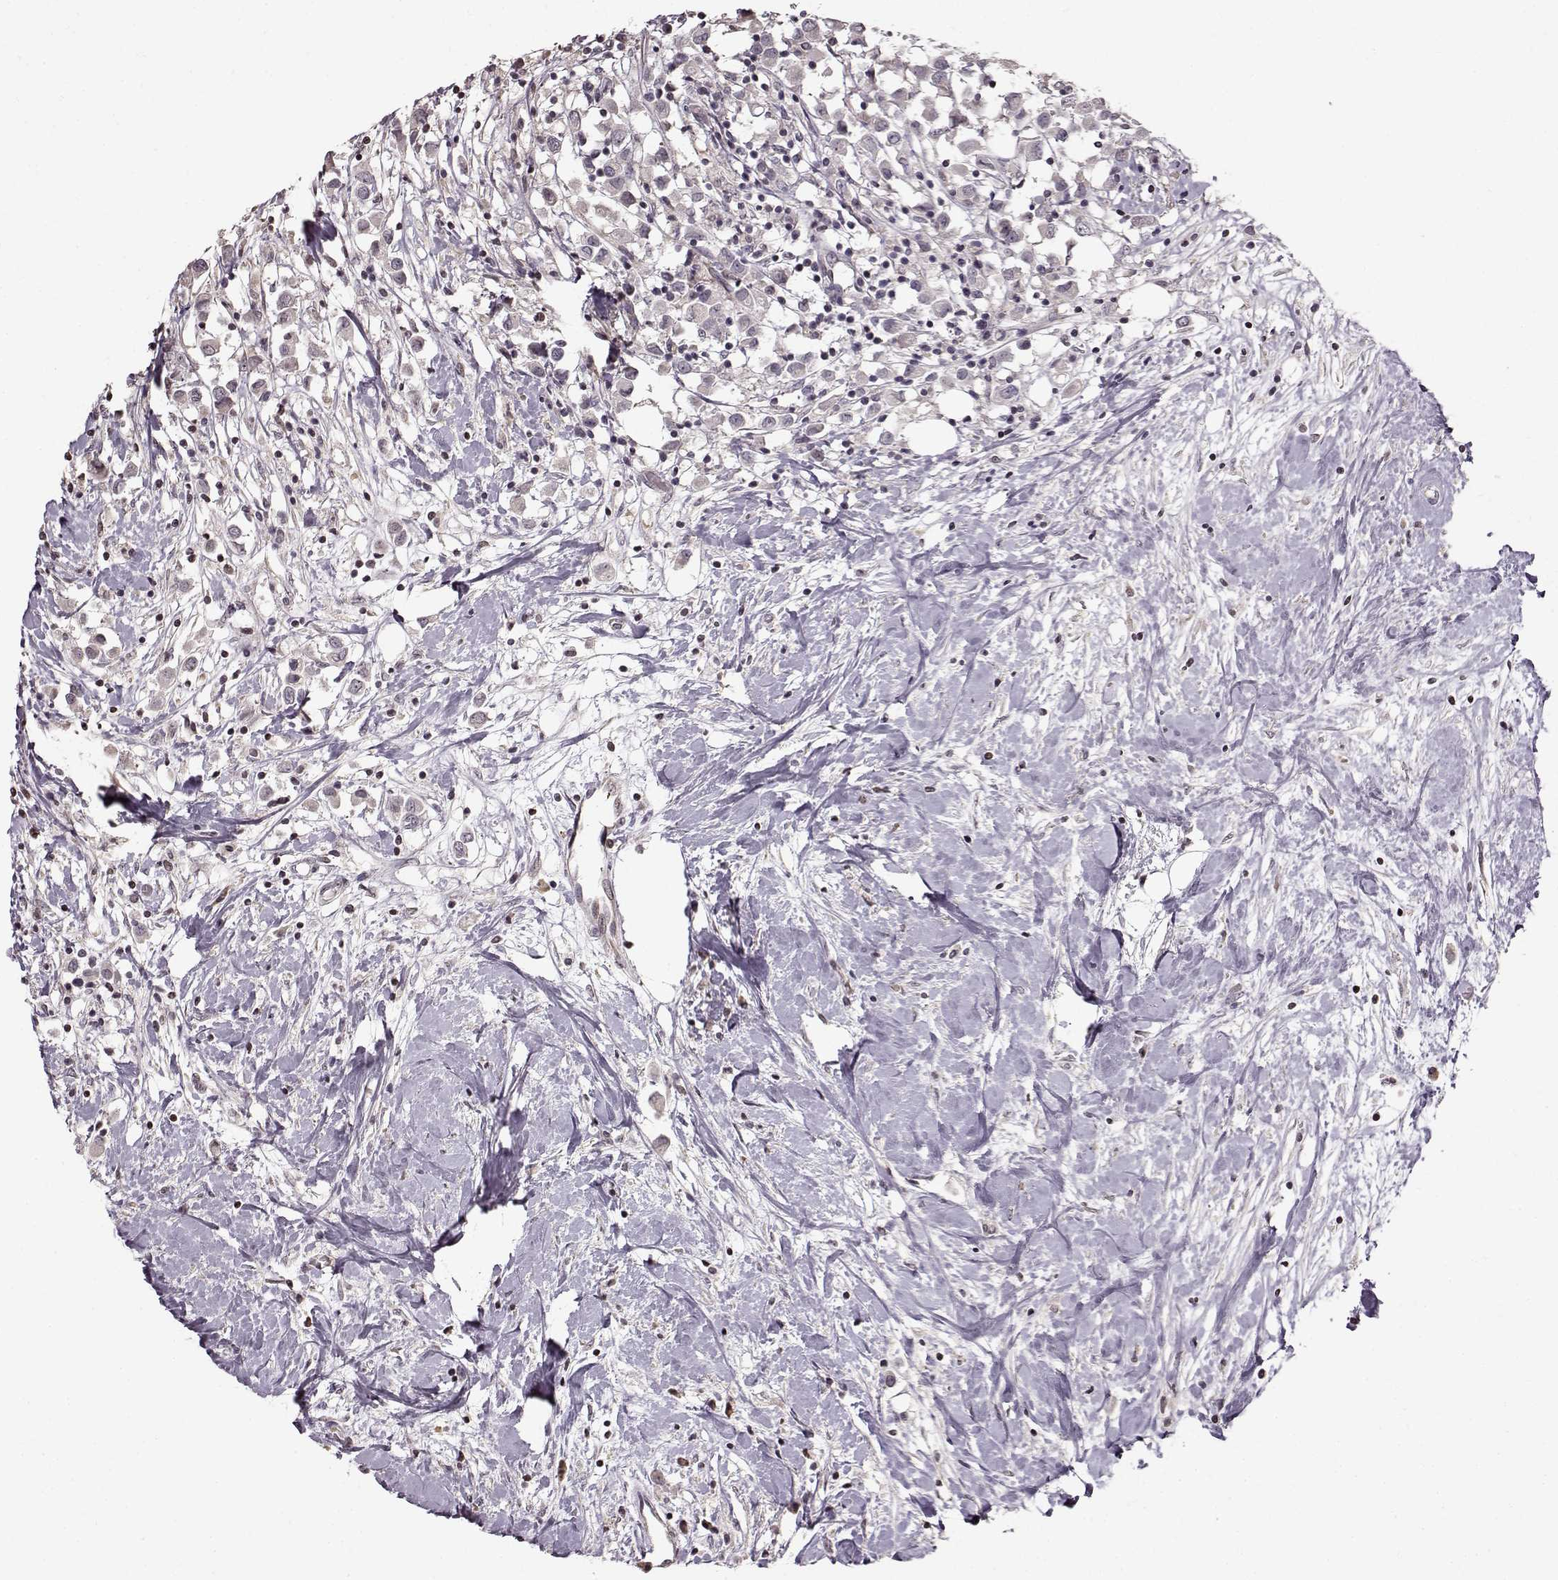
{"staining": {"intensity": "negative", "quantity": "none", "location": "none"}, "tissue": "breast cancer", "cell_type": "Tumor cells", "image_type": "cancer", "snomed": [{"axis": "morphology", "description": "Duct carcinoma"}, {"axis": "topography", "description": "Breast"}], "caption": "This is an IHC histopathology image of human breast cancer. There is no expression in tumor cells.", "gene": "FSHB", "patient": {"sex": "female", "age": 61}}